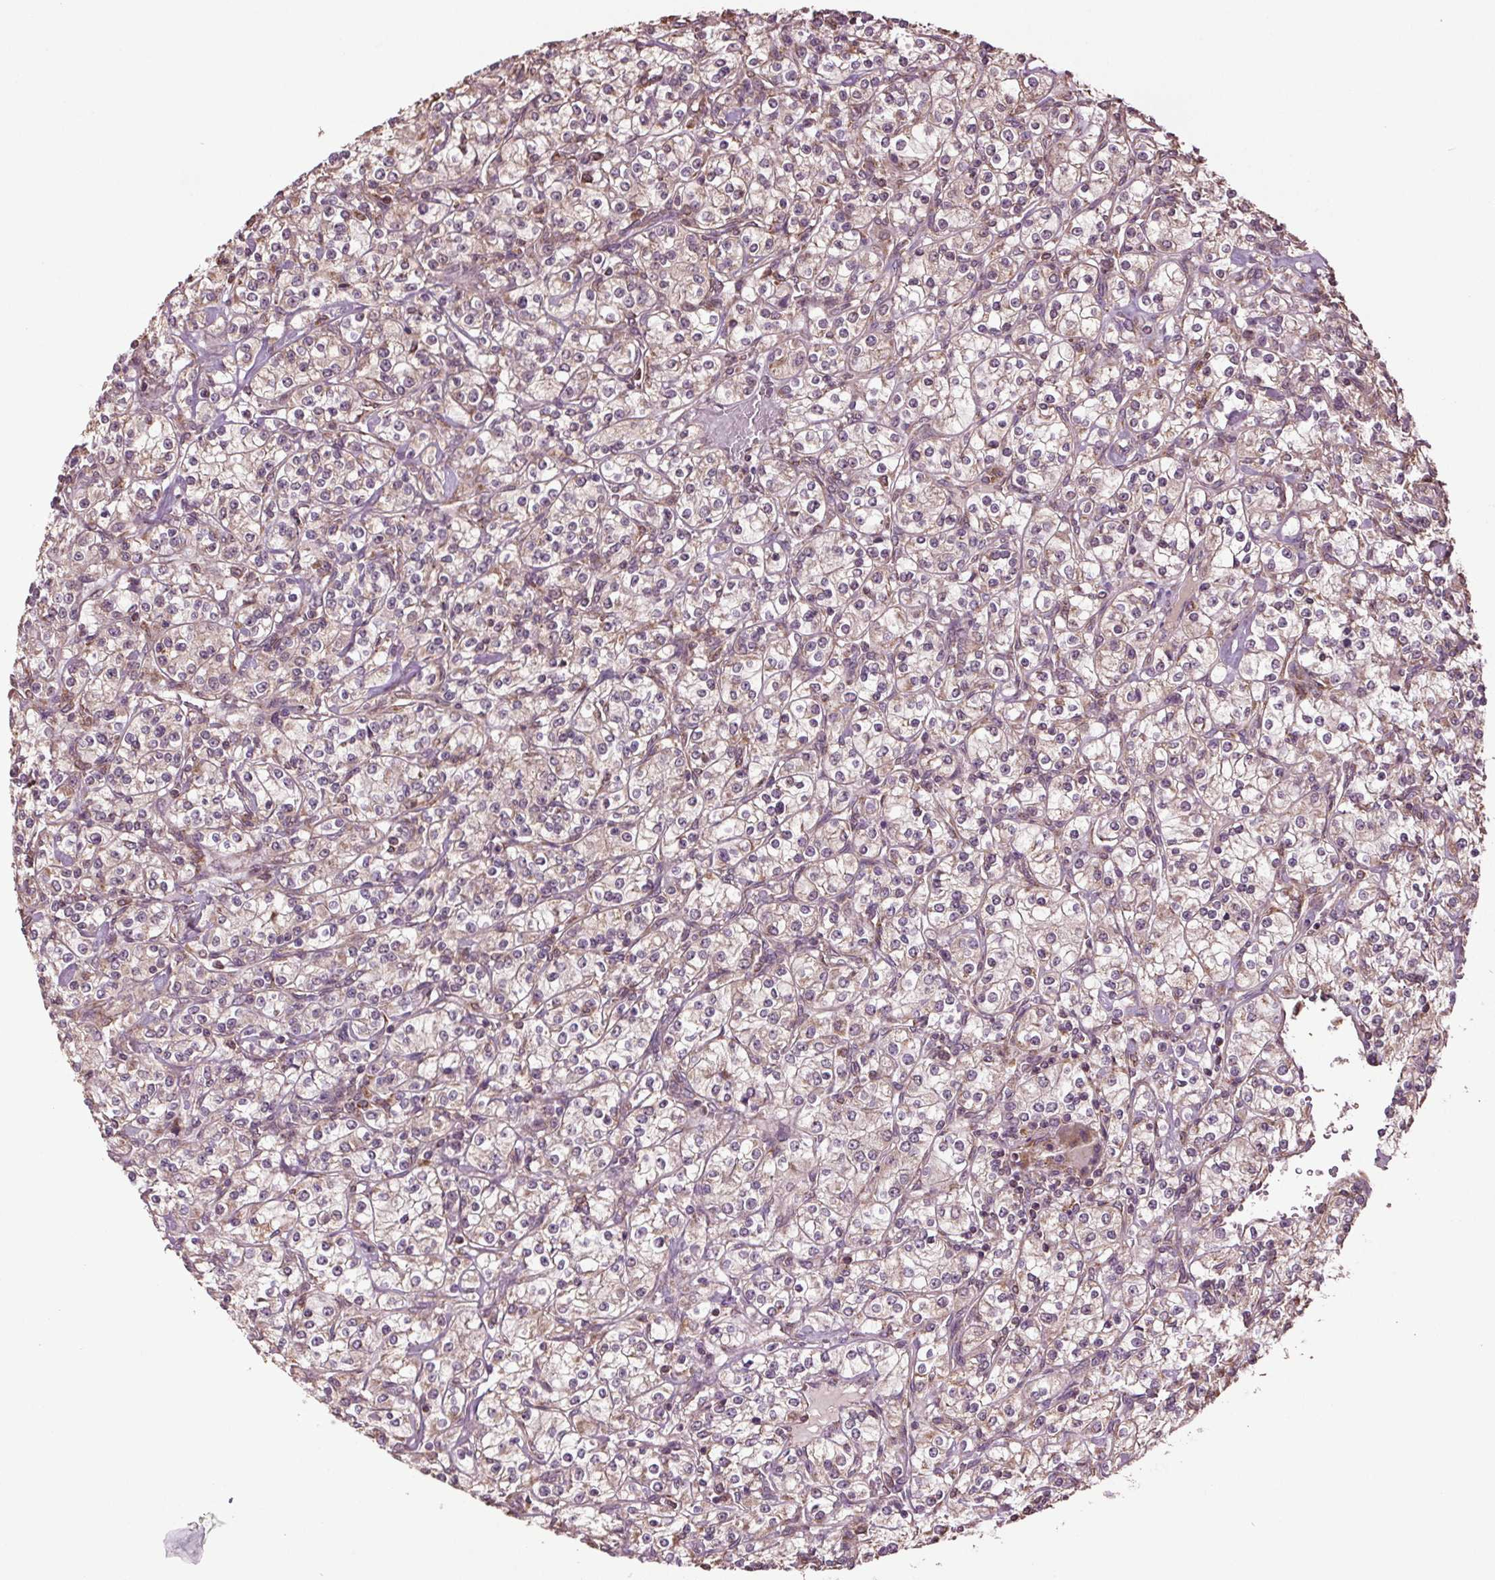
{"staining": {"intensity": "weak", "quantity": "25%-75%", "location": "cytoplasmic/membranous"}, "tissue": "renal cancer", "cell_type": "Tumor cells", "image_type": "cancer", "snomed": [{"axis": "morphology", "description": "Adenocarcinoma, NOS"}, {"axis": "topography", "description": "Kidney"}], "caption": "Renal adenocarcinoma stained for a protein shows weak cytoplasmic/membranous positivity in tumor cells.", "gene": "RNPEP", "patient": {"sex": "male", "age": 77}}